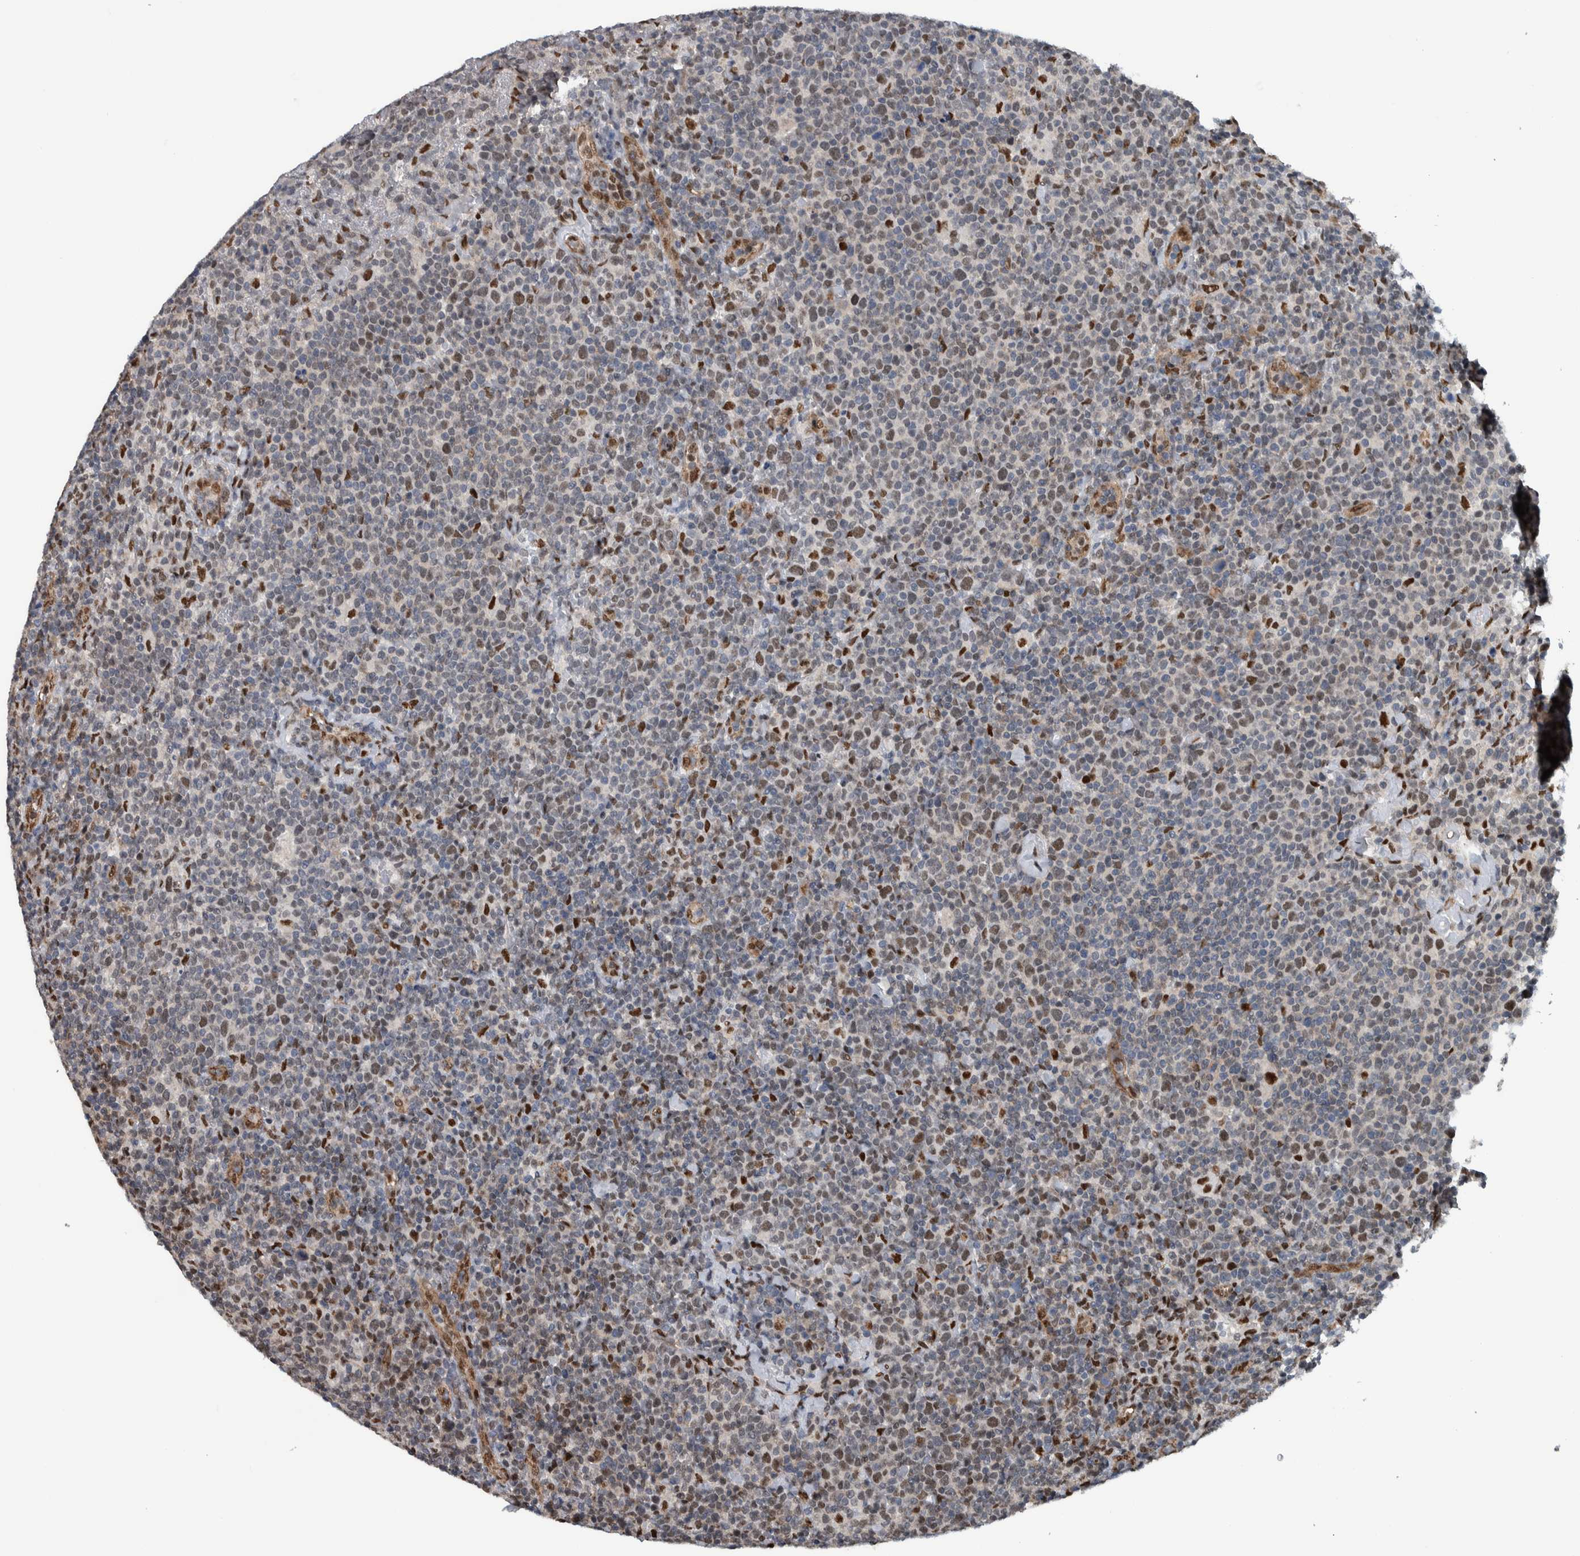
{"staining": {"intensity": "moderate", "quantity": "25%-75%", "location": "nuclear"}, "tissue": "lymphoma", "cell_type": "Tumor cells", "image_type": "cancer", "snomed": [{"axis": "morphology", "description": "Malignant lymphoma, non-Hodgkin's type, High grade"}, {"axis": "topography", "description": "Lymph node"}], "caption": "The image demonstrates staining of high-grade malignant lymphoma, non-Hodgkin's type, revealing moderate nuclear protein expression (brown color) within tumor cells.", "gene": "FAM135B", "patient": {"sex": "male", "age": 61}}